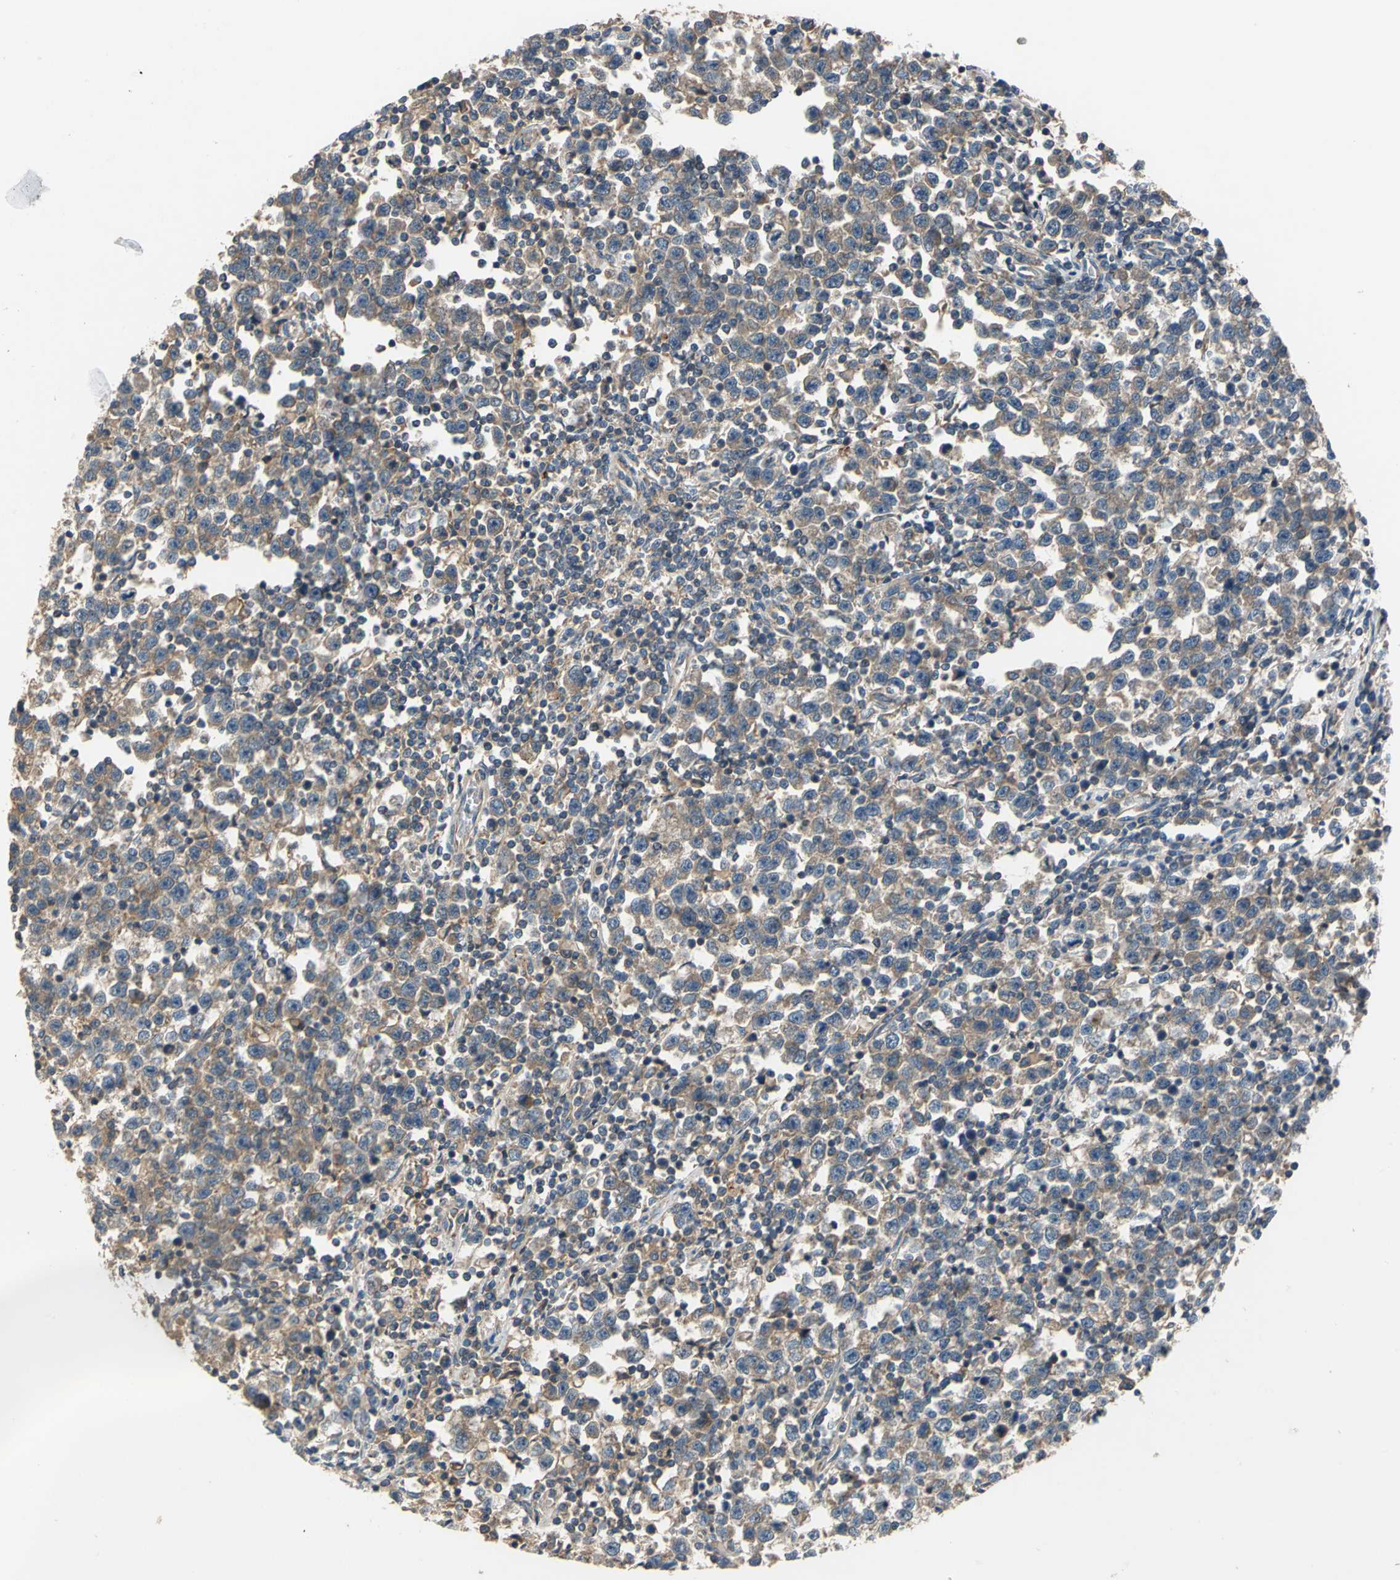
{"staining": {"intensity": "moderate", "quantity": ">75%", "location": "cytoplasmic/membranous"}, "tissue": "testis cancer", "cell_type": "Tumor cells", "image_type": "cancer", "snomed": [{"axis": "morphology", "description": "Seminoma, NOS"}, {"axis": "topography", "description": "Testis"}], "caption": "About >75% of tumor cells in testis cancer (seminoma) demonstrate moderate cytoplasmic/membranous protein expression as visualized by brown immunohistochemical staining.", "gene": "EMCN", "patient": {"sex": "male", "age": 43}}